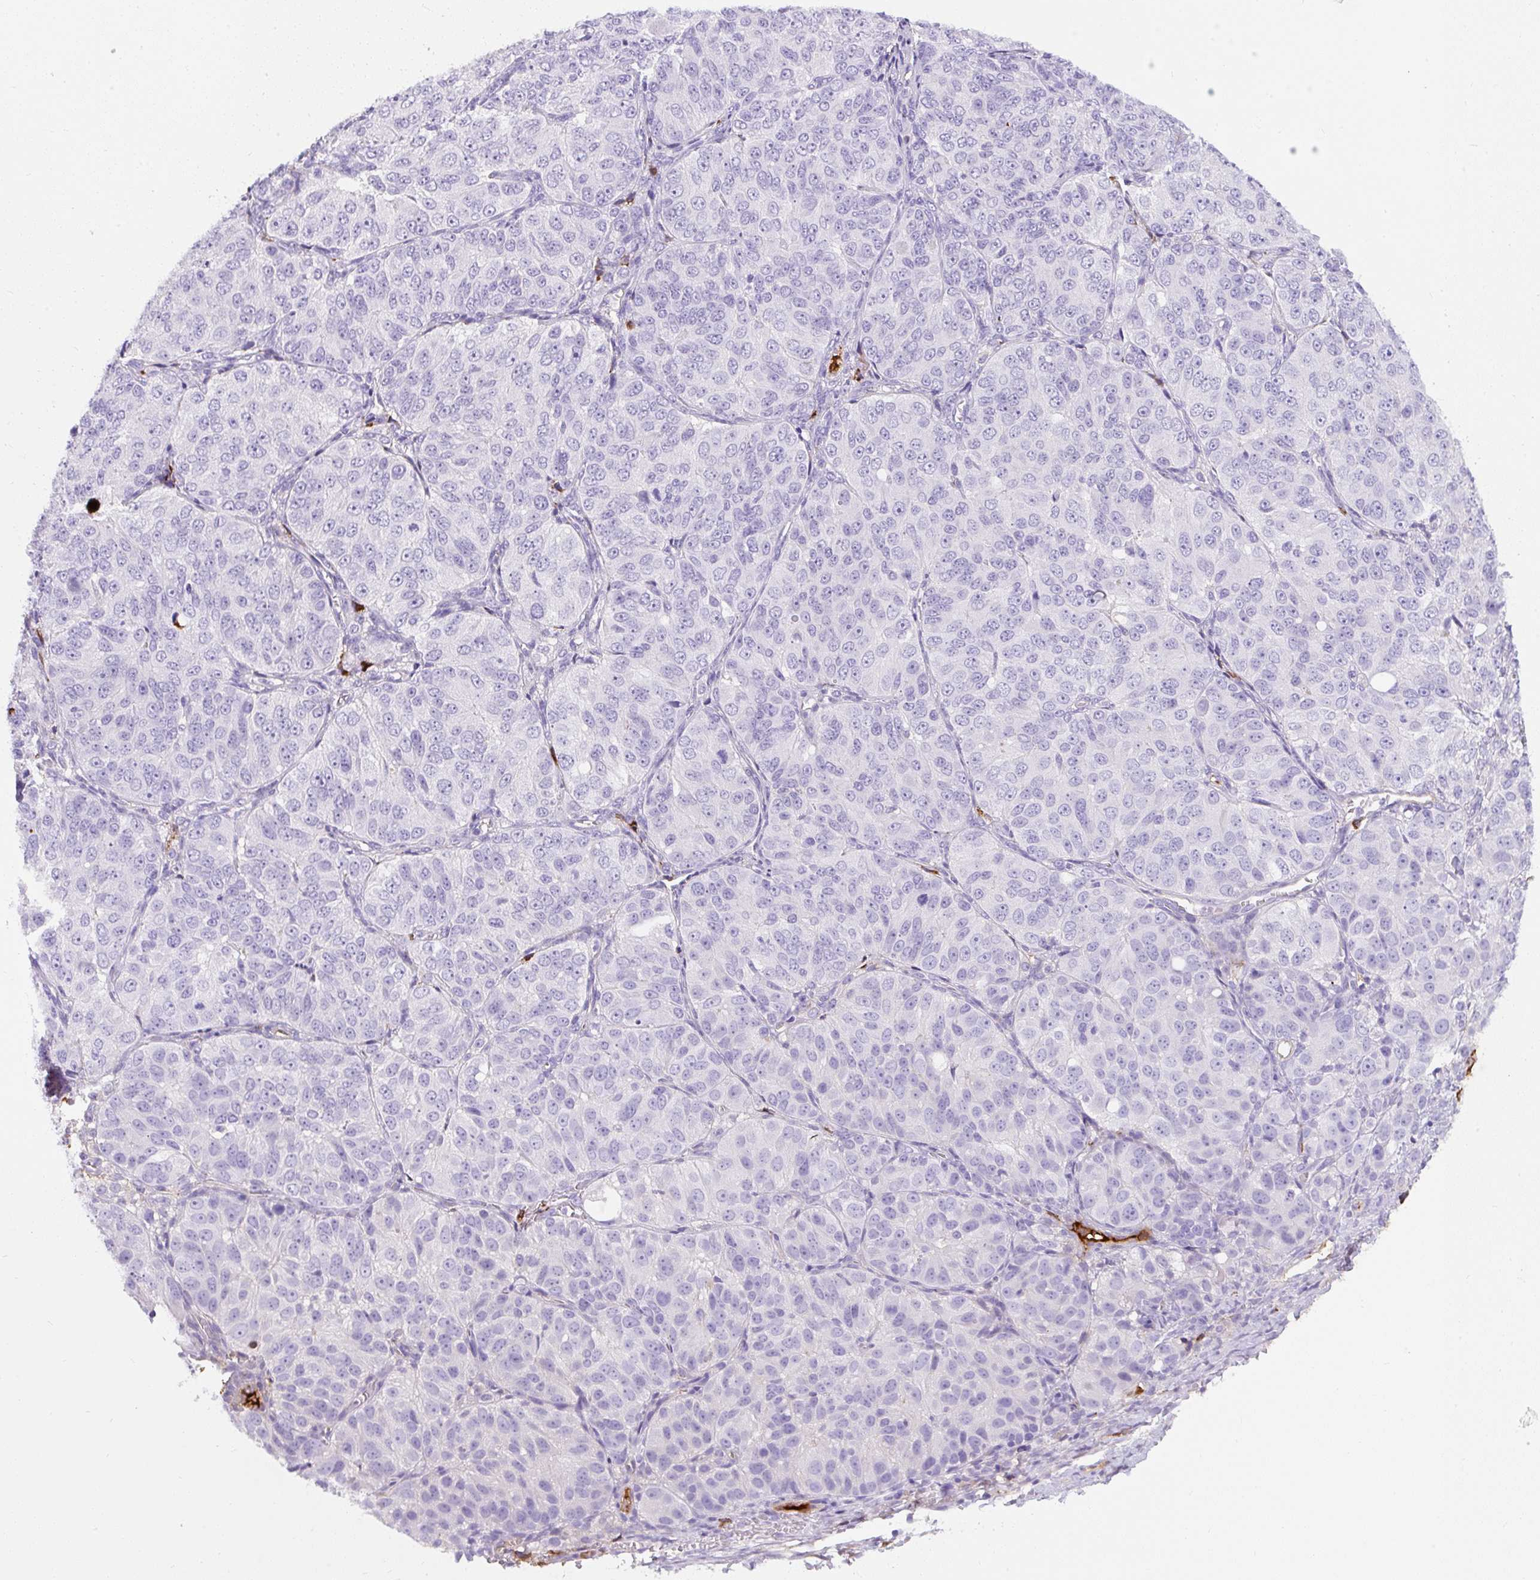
{"staining": {"intensity": "negative", "quantity": "none", "location": "none"}, "tissue": "ovarian cancer", "cell_type": "Tumor cells", "image_type": "cancer", "snomed": [{"axis": "morphology", "description": "Carcinoma, endometroid"}, {"axis": "topography", "description": "Ovary"}], "caption": "Endometroid carcinoma (ovarian) was stained to show a protein in brown. There is no significant expression in tumor cells.", "gene": "APOC4-APOC2", "patient": {"sex": "female", "age": 51}}